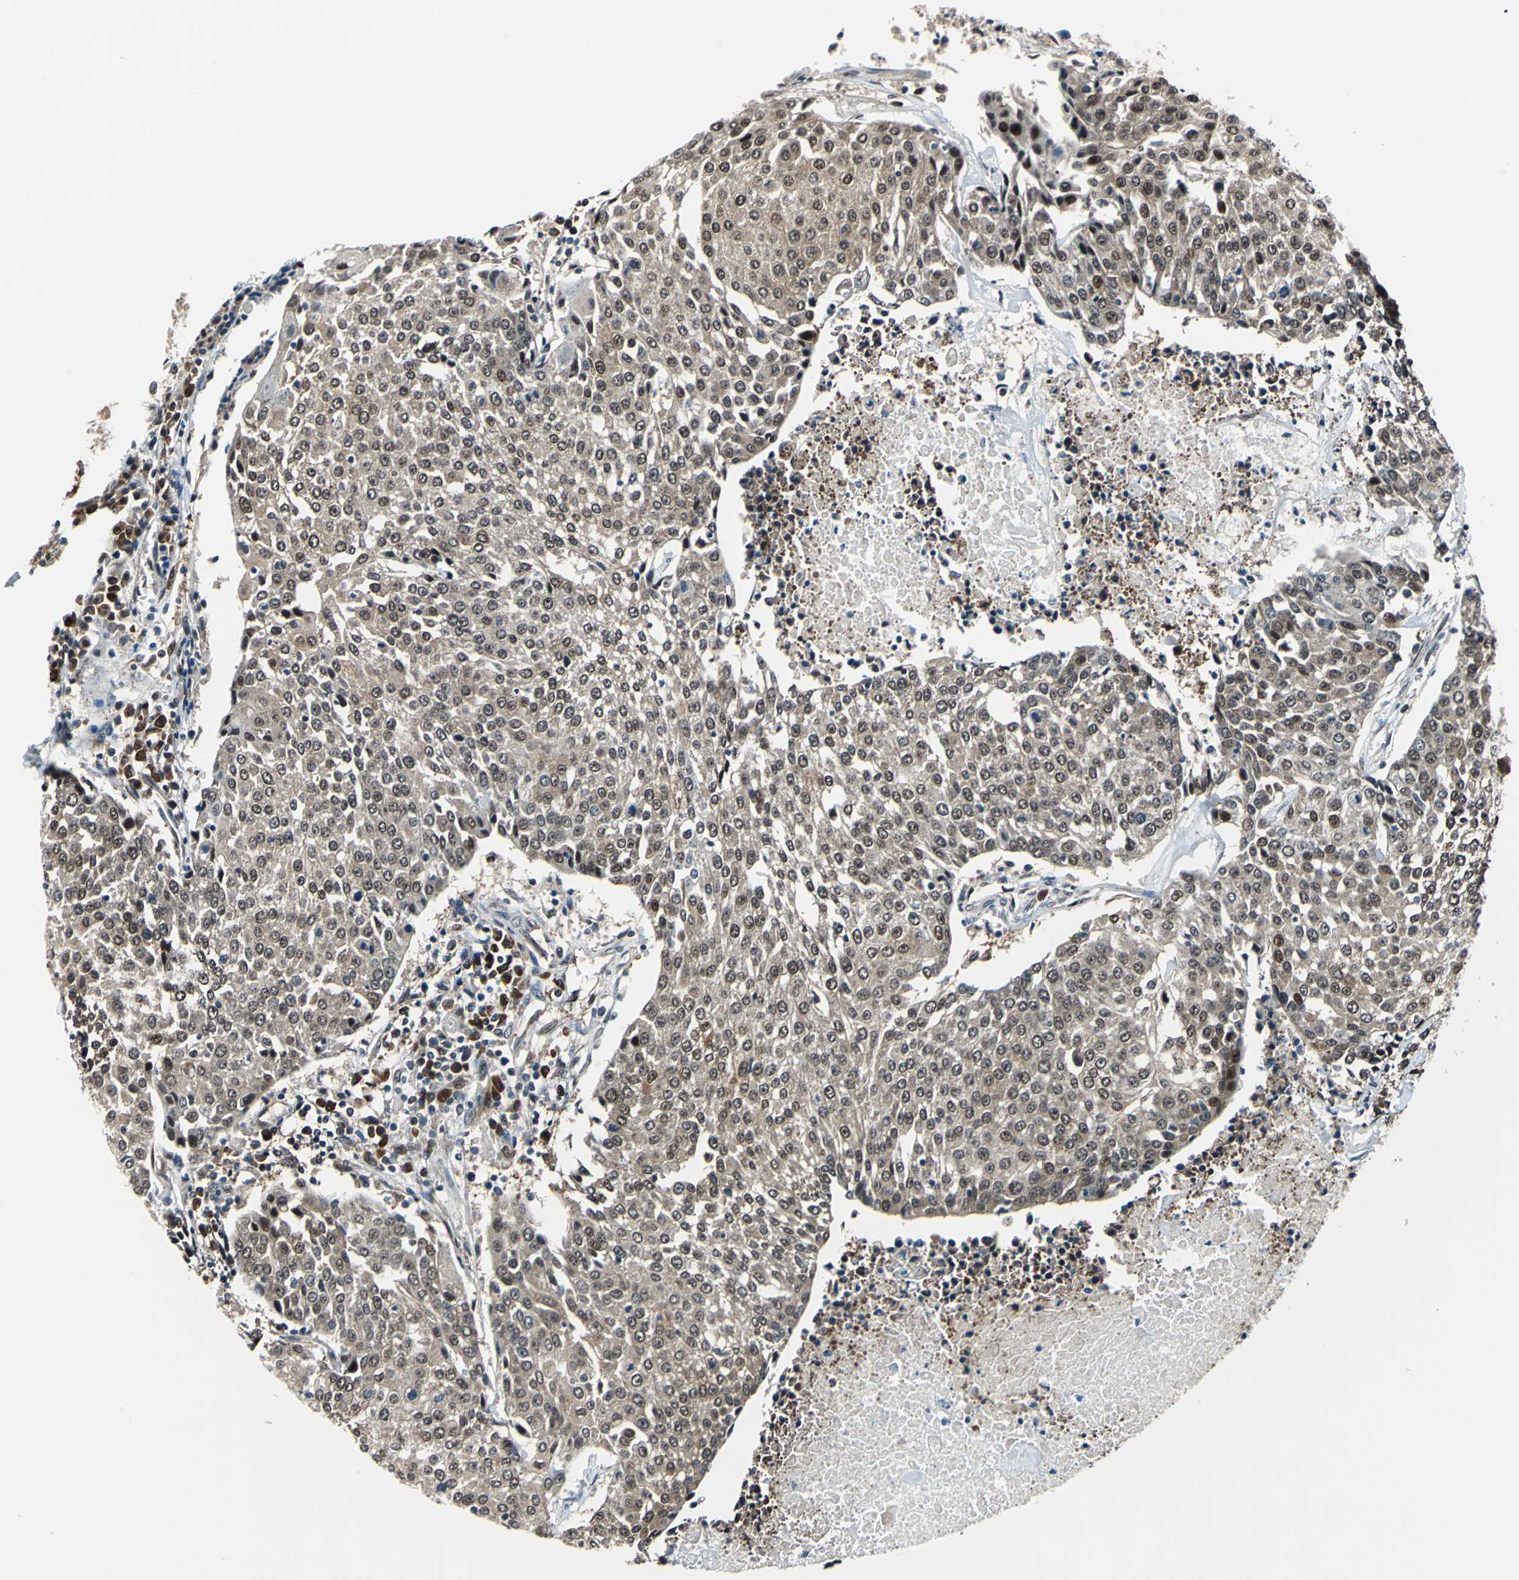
{"staining": {"intensity": "weak", "quantity": ">75%", "location": "cytoplasmic/membranous,nuclear"}, "tissue": "urothelial cancer", "cell_type": "Tumor cells", "image_type": "cancer", "snomed": [{"axis": "morphology", "description": "Urothelial carcinoma, High grade"}, {"axis": "topography", "description": "Urinary bladder"}], "caption": "This is an image of immunohistochemistry staining of urothelial cancer, which shows weak positivity in the cytoplasmic/membranous and nuclear of tumor cells.", "gene": "POLR3K", "patient": {"sex": "female", "age": 85}}